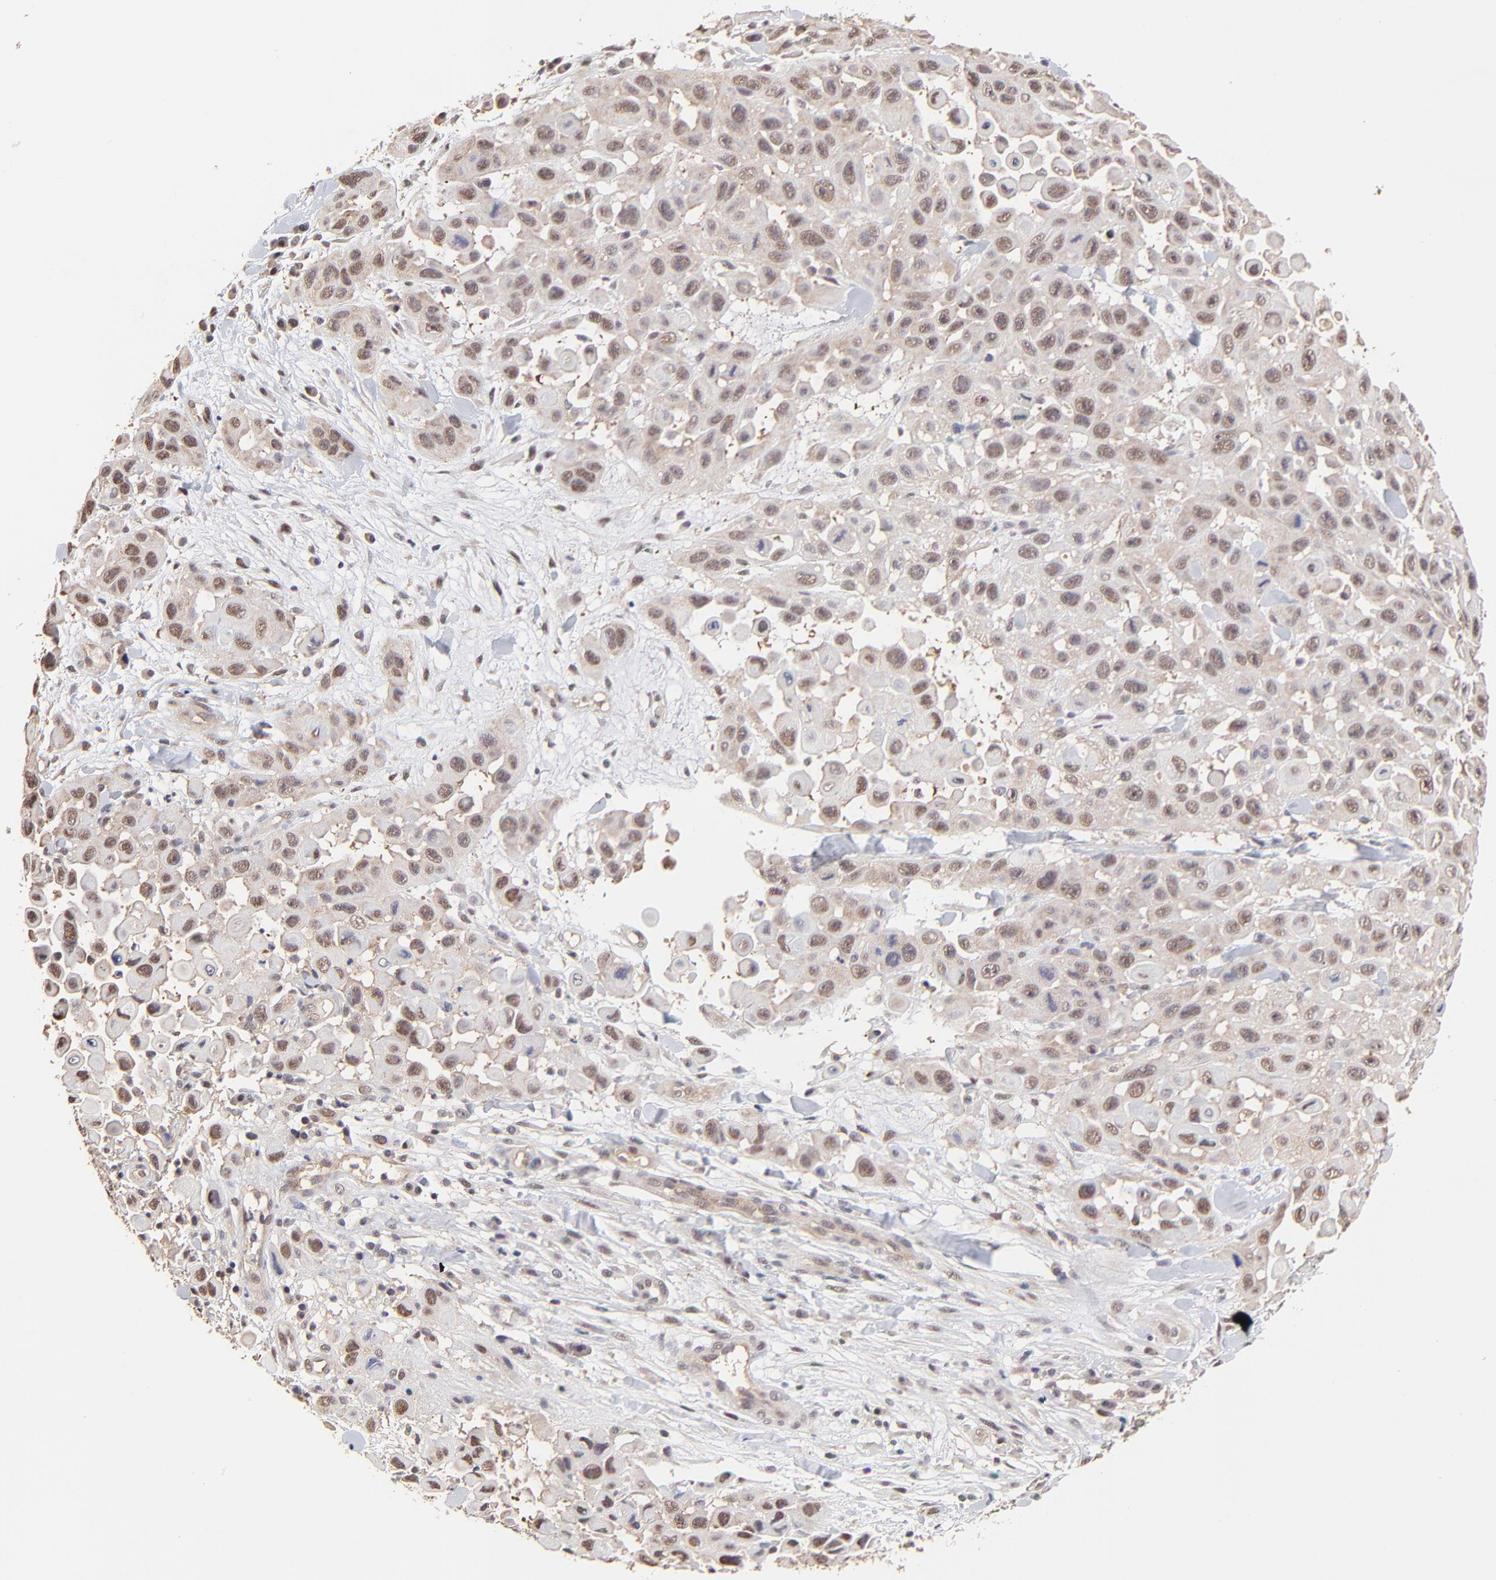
{"staining": {"intensity": "weak", "quantity": "25%-75%", "location": "nuclear"}, "tissue": "skin cancer", "cell_type": "Tumor cells", "image_type": "cancer", "snomed": [{"axis": "morphology", "description": "Squamous cell carcinoma, NOS"}, {"axis": "topography", "description": "Skin"}], "caption": "This is a micrograph of immunohistochemistry (IHC) staining of skin squamous cell carcinoma, which shows weak staining in the nuclear of tumor cells.", "gene": "PSMC4", "patient": {"sex": "male", "age": 81}}